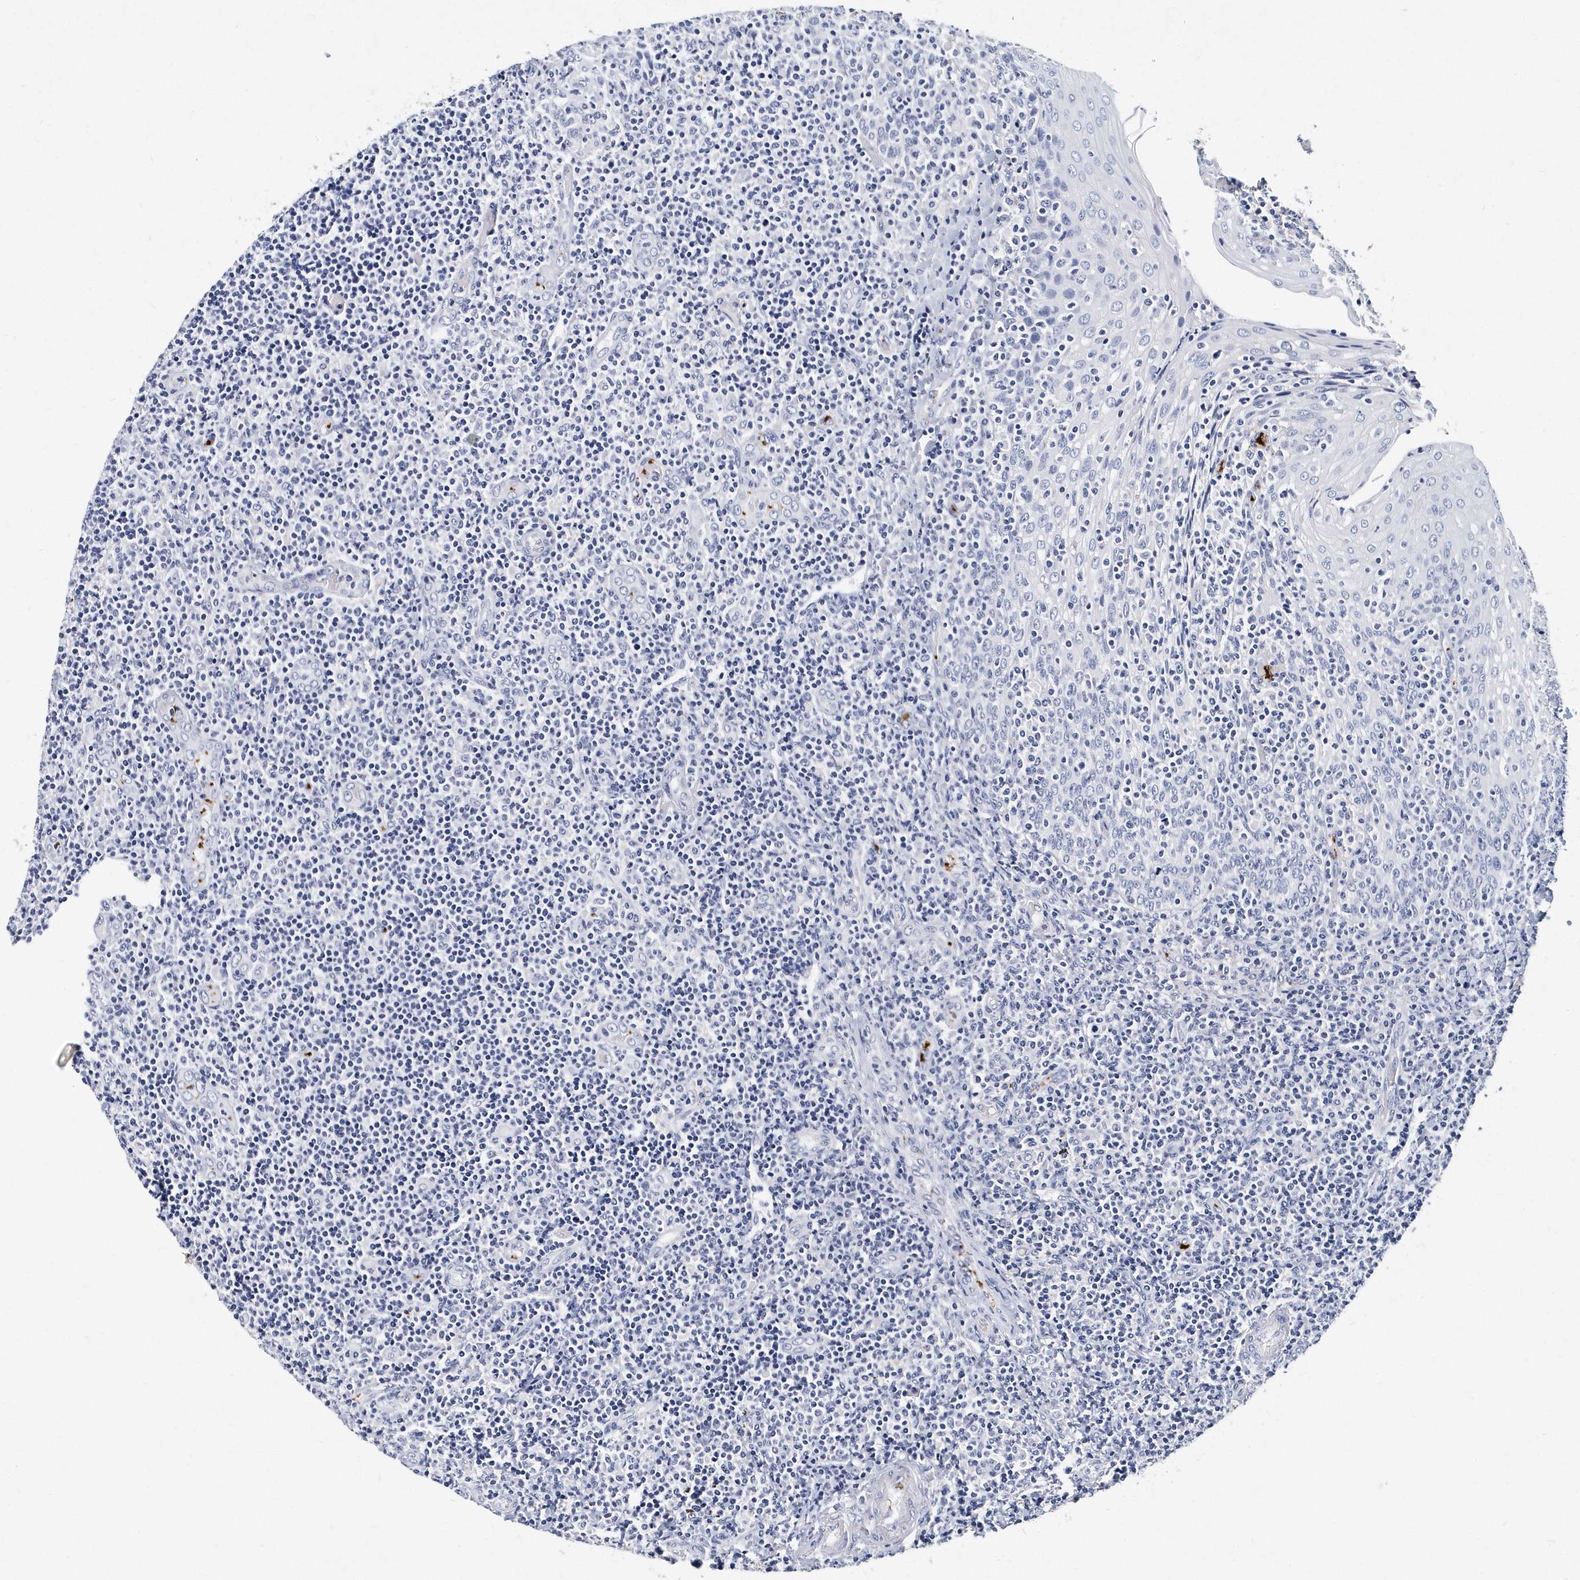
{"staining": {"intensity": "negative", "quantity": "none", "location": "none"}, "tissue": "tonsil", "cell_type": "Germinal center cells", "image_type": "normal", "snomed": [{"axis": "morphology", "description": "Normal tissue, NOS"}, {"axis": "topography", "description": "Tonsil"}], "caption": "Immunohistochemistry (IHC) histopathology image of unremarkable tonsil: tonsil stained with DAB displays no significant protein staining in germinal center cells. (DAB immunohistochemistry (IHC) visualized using brightfield microscopy, high magnification).", "gene": "ITGA2B", "patient": {"sex": "female", "age": 19}}